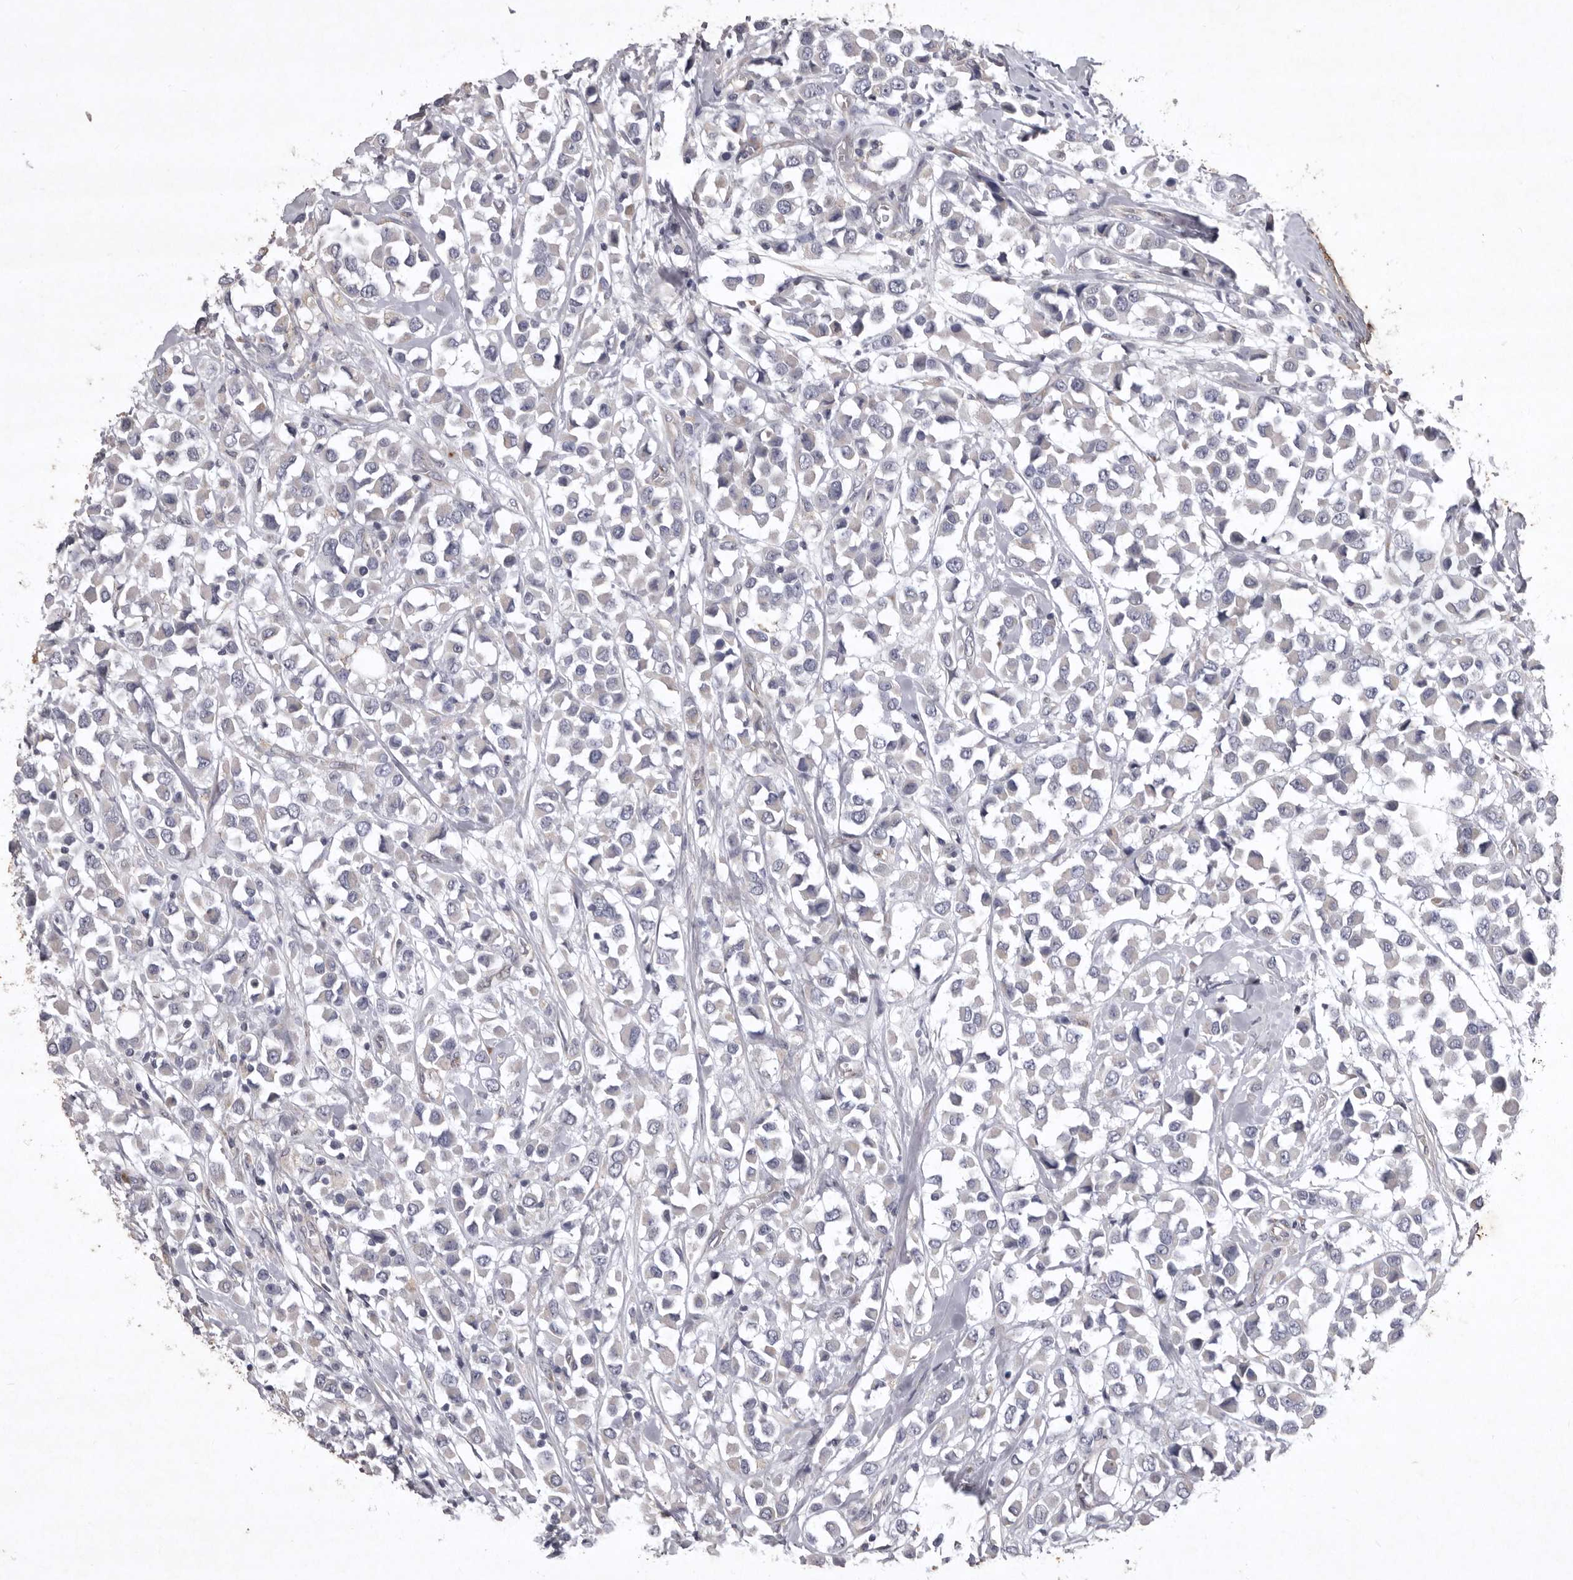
{"staining": {"intensity": "negative", "quantity": "none", "location": "none"}, "tissue": "breast cancer", "cell_type": "Tumor cells", "image_type": "cancer", "snomed": [{"axis": "morphology", "description": "Duct carcinoma"}, {"axis": "topography", "description": "Breast"}], "caption": "Immunohistochemistry photomicrograph of neoplastic tissue: human intraductal carcinoma (breast) stained with DAB demonstrates no significant protein expression in tumor cells. (DAB (3,3'-diaminobenzidine) IHC visualized using brightfield microscopy, high magnification).", "gene": "NKAIN4", "patient": {"sex": "female", "age": 61}}